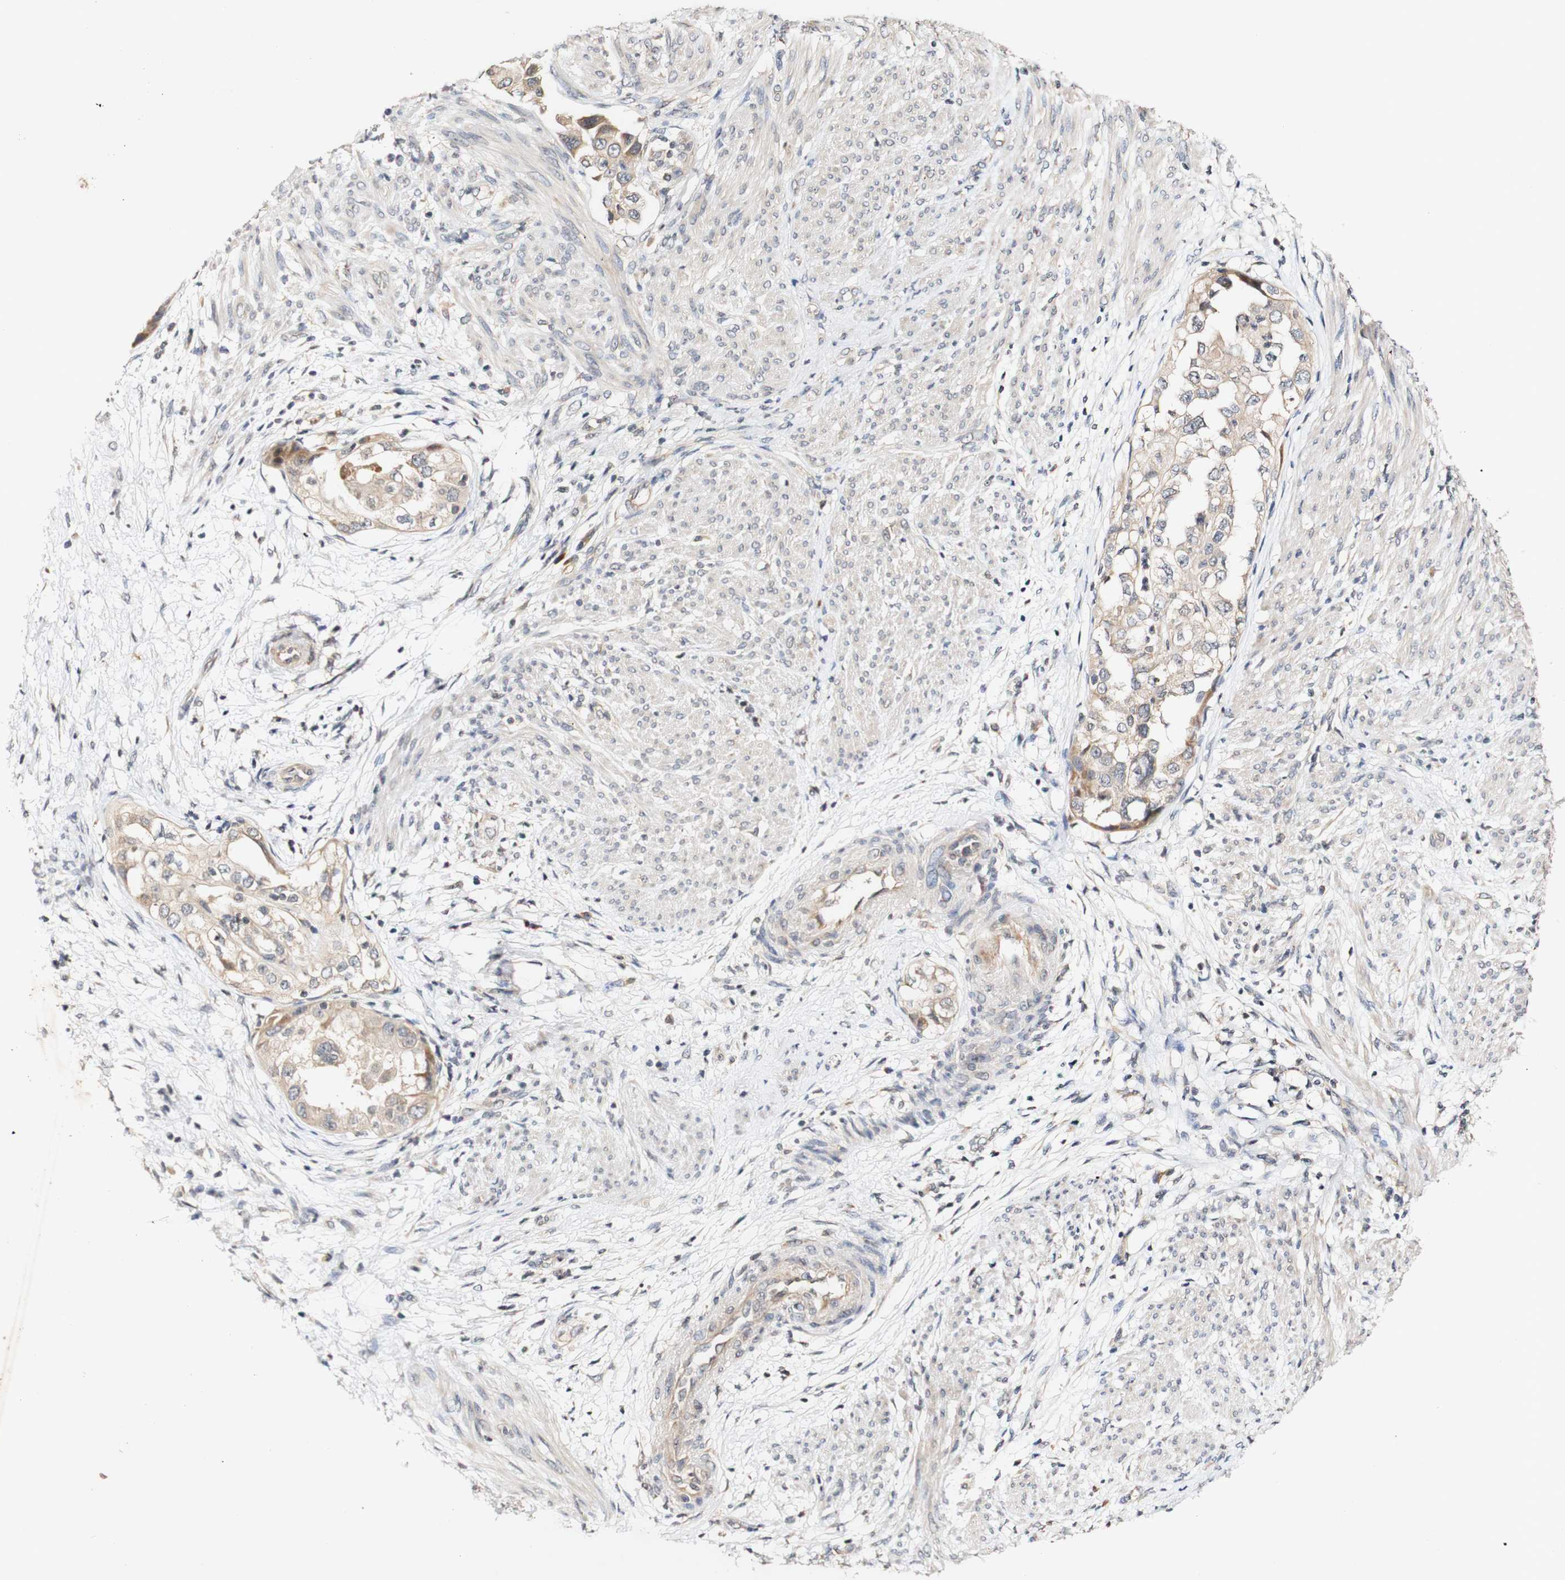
{"staining": {"intensity": "weak", "quantity": ">75%", "location": "cytoplasmic/membranous"}, "tissue": "endometrial cancer", "cell_type": "Tumor cells", "image_type": "cancer", "snomed": [{"axis": "morphology", "description": "Adenocarcinoma, NOS"}, {"axis": "topography", "description": "Endometrium"}], "caption": "Weak cytoplasmic/membranous positivity for a protein is seen in approximately >75% of tumor cells of endometrial cancer (adenocarcinoma) using immunohistochemistry (IHC).", "gene": "PIN1", "patient": {"sex": "female", "age": 85}}